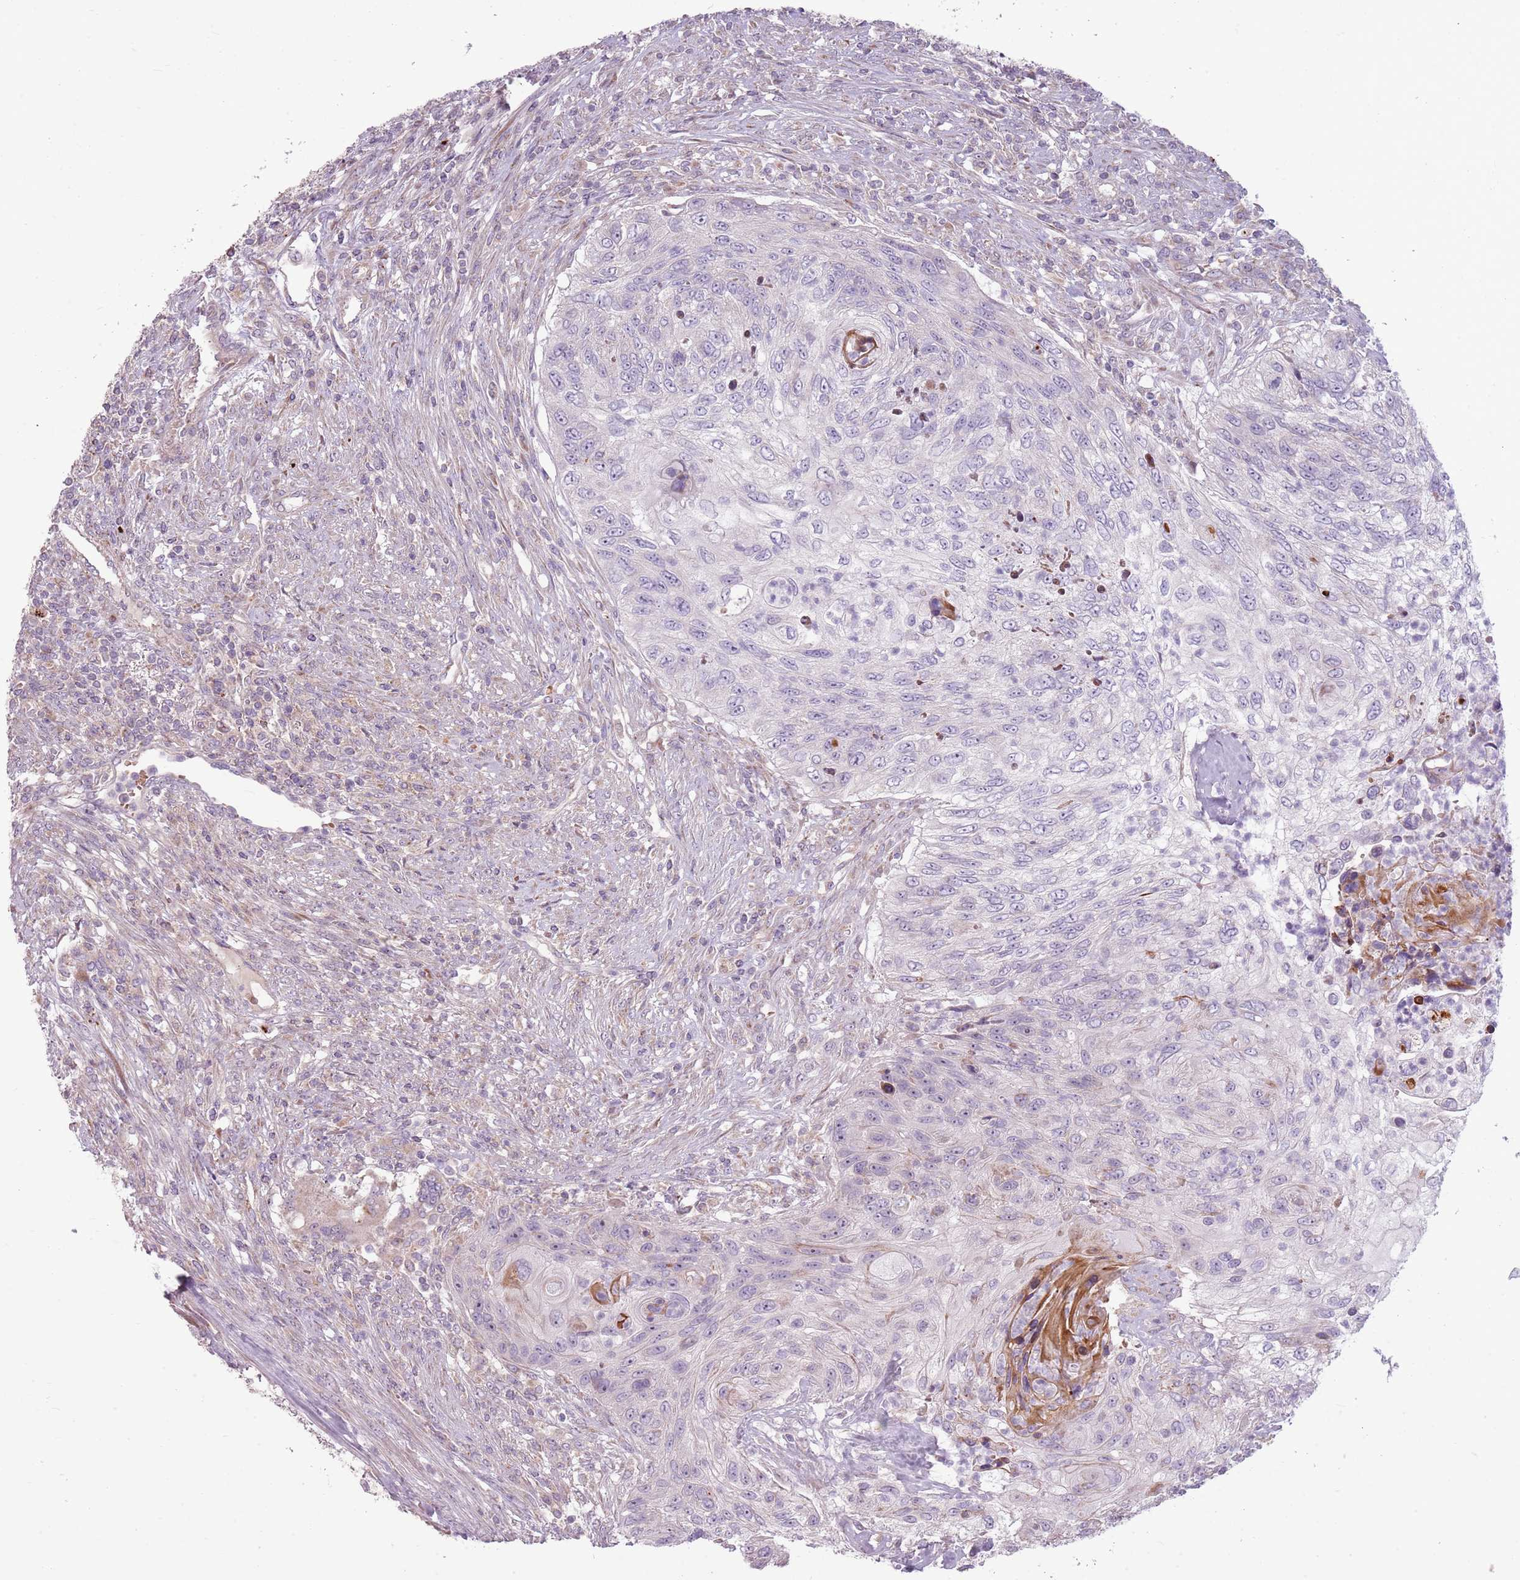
{"staining": {"intensity": "negative", "quantity": "none", "location": "none"}, "tissue": "urothelial cancer", "cell_type": "Tumor cells", "image_type": "cancer", "snomed": [{"axis": "morphology", "description": "Urothelial carcinoma, High grade"}, {"axis": "topography", "description": "Urinary bladder"}], "caption": "The micrograph displays no significant staining in tumor cells of urothelial cancer.", "gene": "ZNF530", "patient": {"sex": "female", "age": 60}}